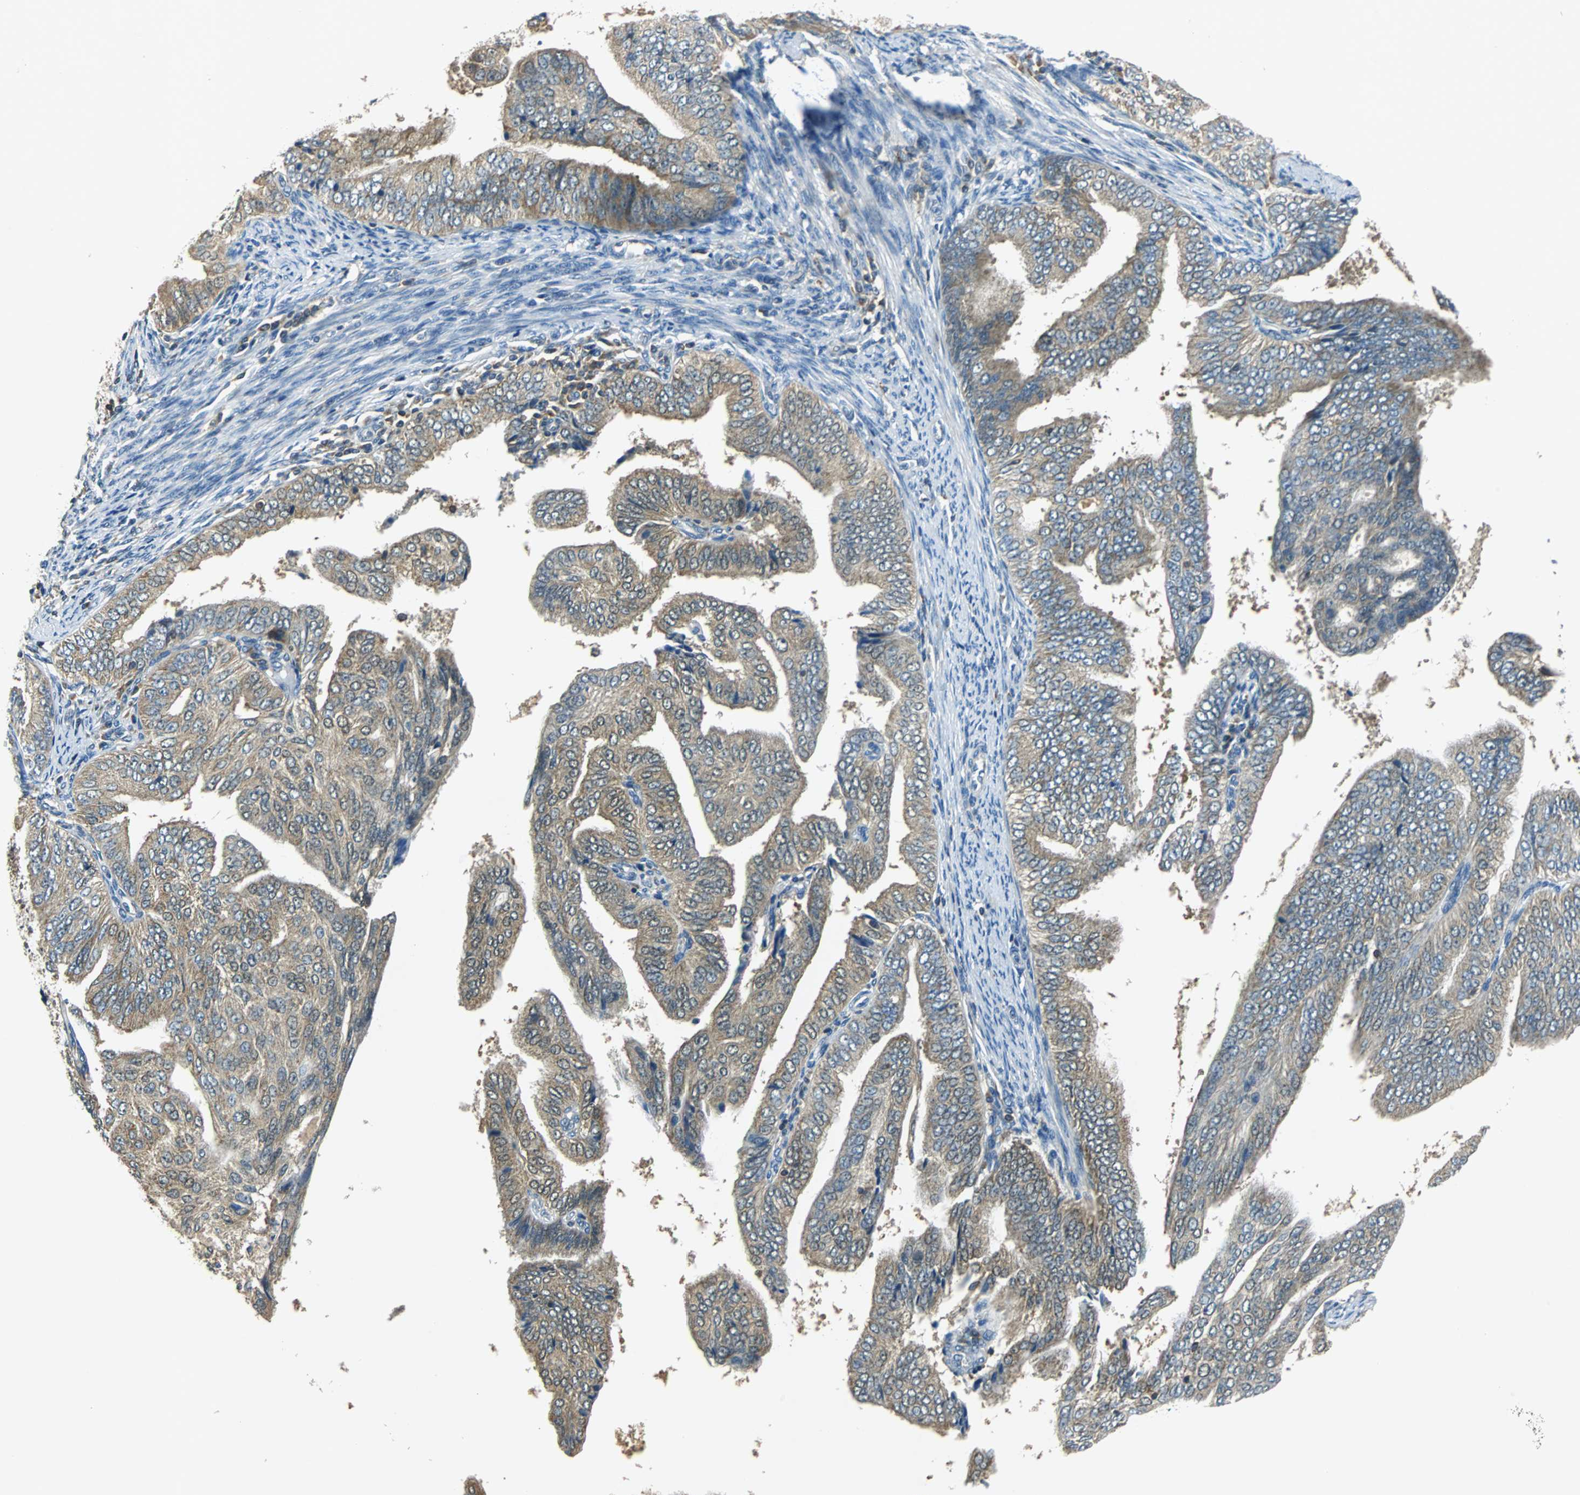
{"staining": {"intensity": "moderate", "quantity": ">75%", "location": "cytoplasmic/membranous"}, "tissue": "endometrial cancer", "cell_type": "Tumor cells", "image_type": "cancer", "snomed": [{"axis": "morphology", "description": "Adenocarcinoma, NOS"}, {"axis": "topography", "description": "Endometrium"}], "caption": "The immunohistochemical stain highlights moderate cytoplasmic/membranous positivity in tumor cells of adenocarcinoma (endometrial) tissue.", "gene": "CPA3", "patient": {"sex": "female", "age": 58}}